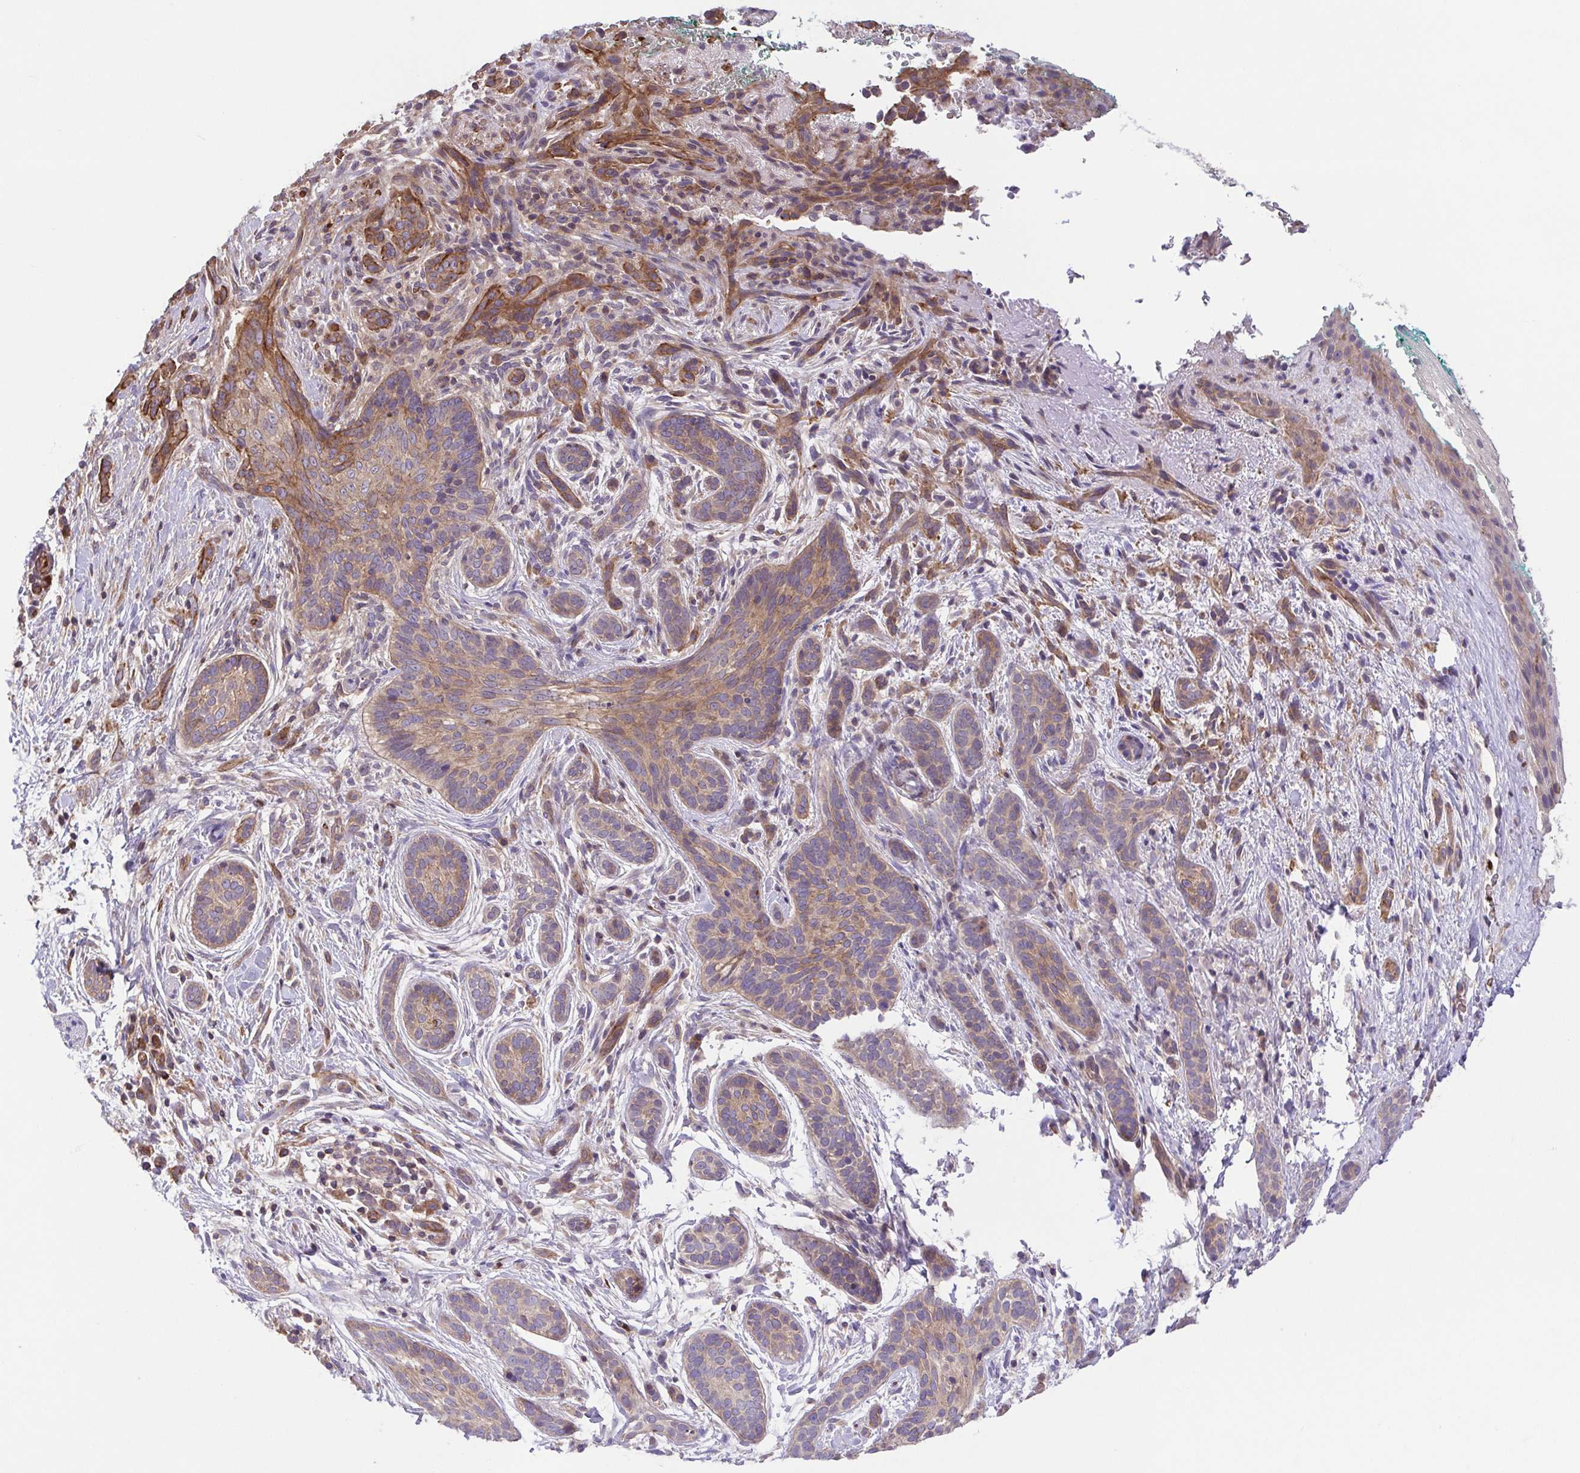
{"staining": {"intensity": "weak", "quantity": "25%-75%", "location": "cytoplasmic/membranous"}, "tissue": "skin cancer", "cell_type": "Tumor cells", "image_type": "cancer", "snomed": [{"axis": "morphology", "description": "Basal cell carcinoma"}, {"axis": "topography", "description": "Skin"}], "caption": "The histopathology image demonstrates immunohistochemical staining of skin cancer (basal cell carcinoma). There is weak cytoplasmic/membranous expression is appreciated in approximately 25%-75% of tumor cells.", "gene": "IDE", "patient": {"sex": "male", "age": 63}}